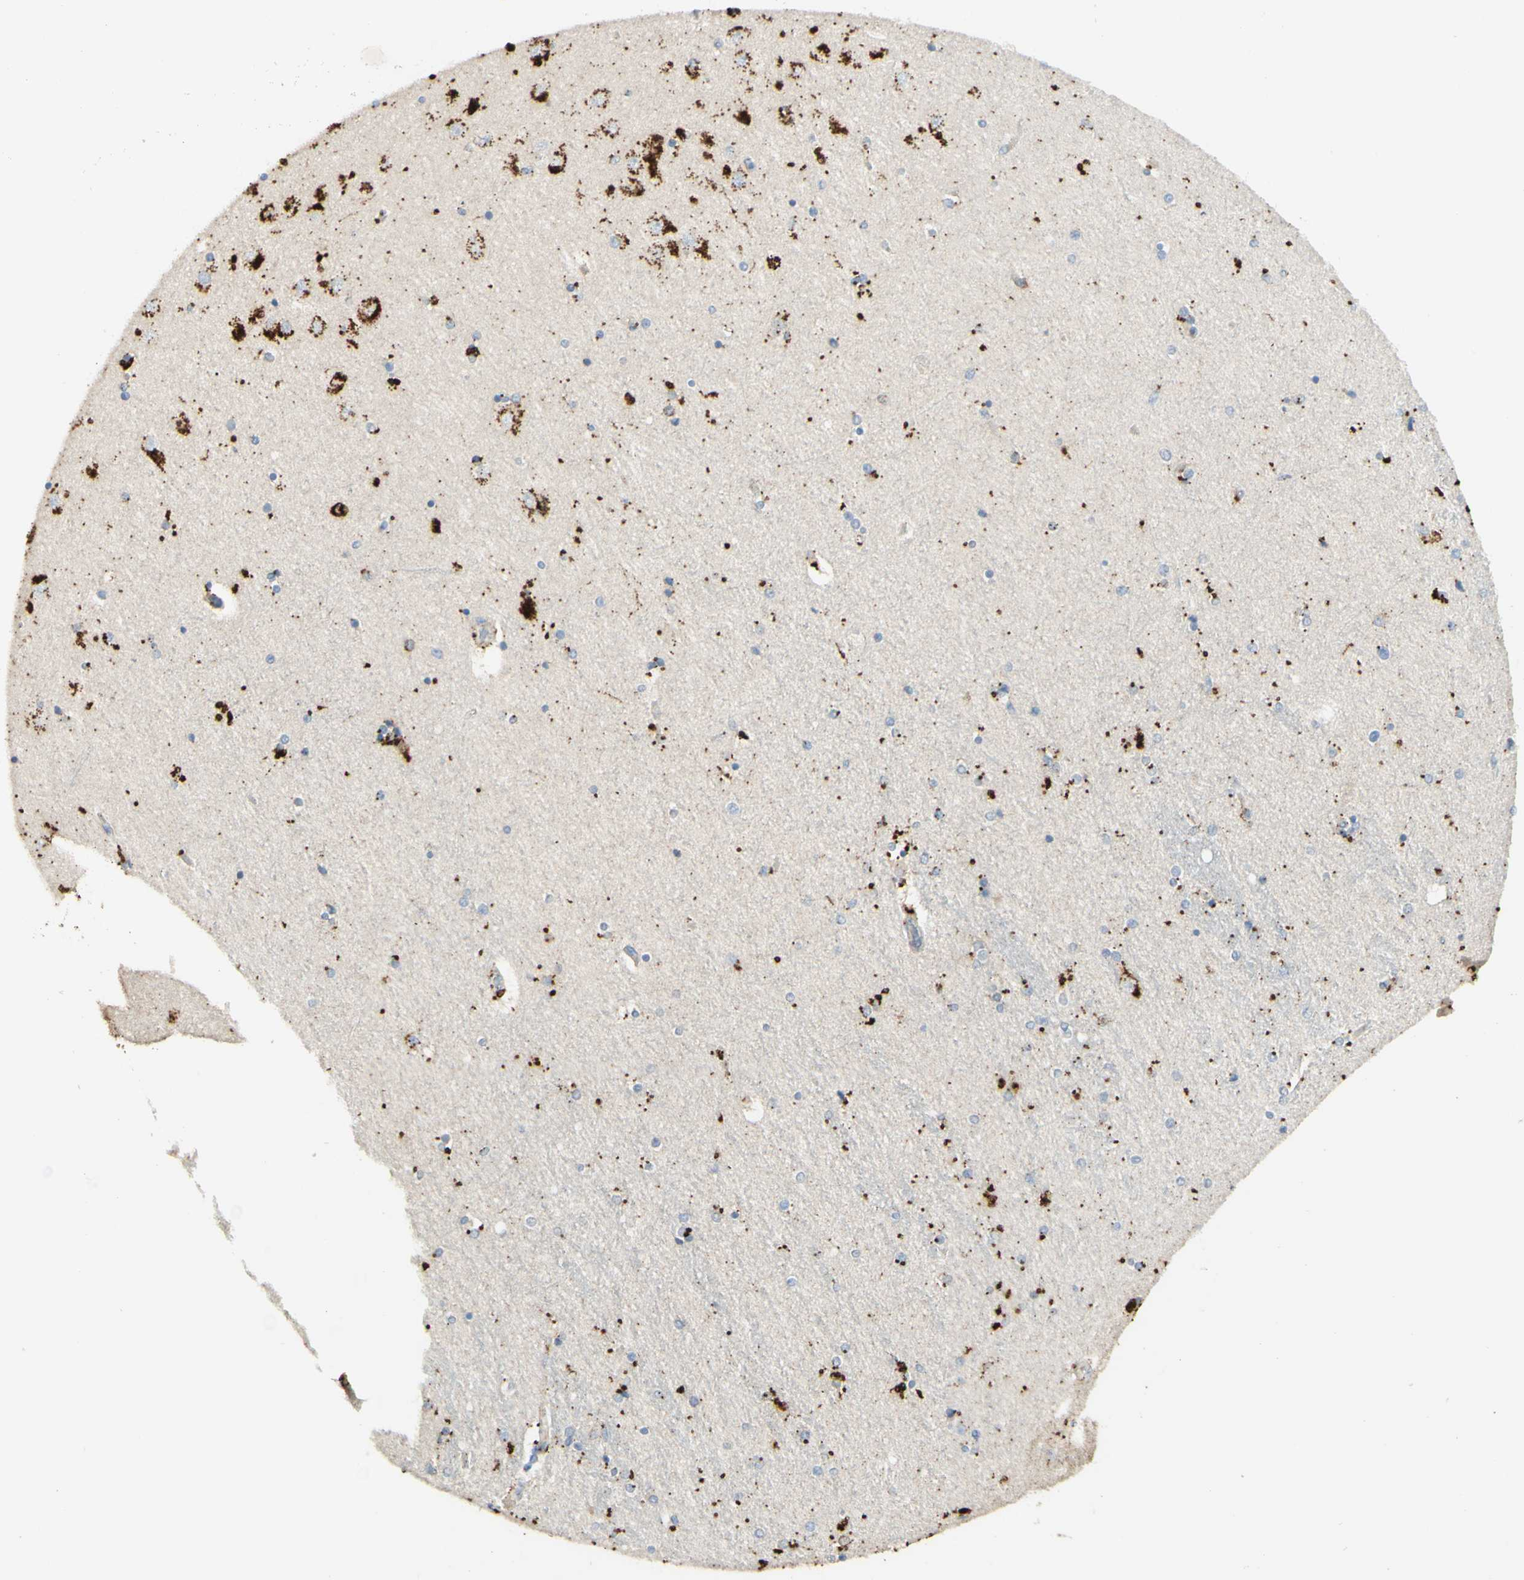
{"staining": {"intensity": "moderate", "quantity": "25%-75%", "location": "cytoplasmic/membranous"}, "tissue": "hippocampus", "cell_type": "Glial cells", "image_type": "normal", "snomed": [{"axis": "morphology", "description": "Normal tissue, NOS"}, {"axis": "topography", "description": "Hippocampus"}], "caption": "The histopathology image shows staining of unremarkable hippocampus, revealing moderate cytoplasmic/membranous protein staining (brown color) within glial cells.", "gene": "ARMC10", "patient": {"sex": "female", "age": 54}}